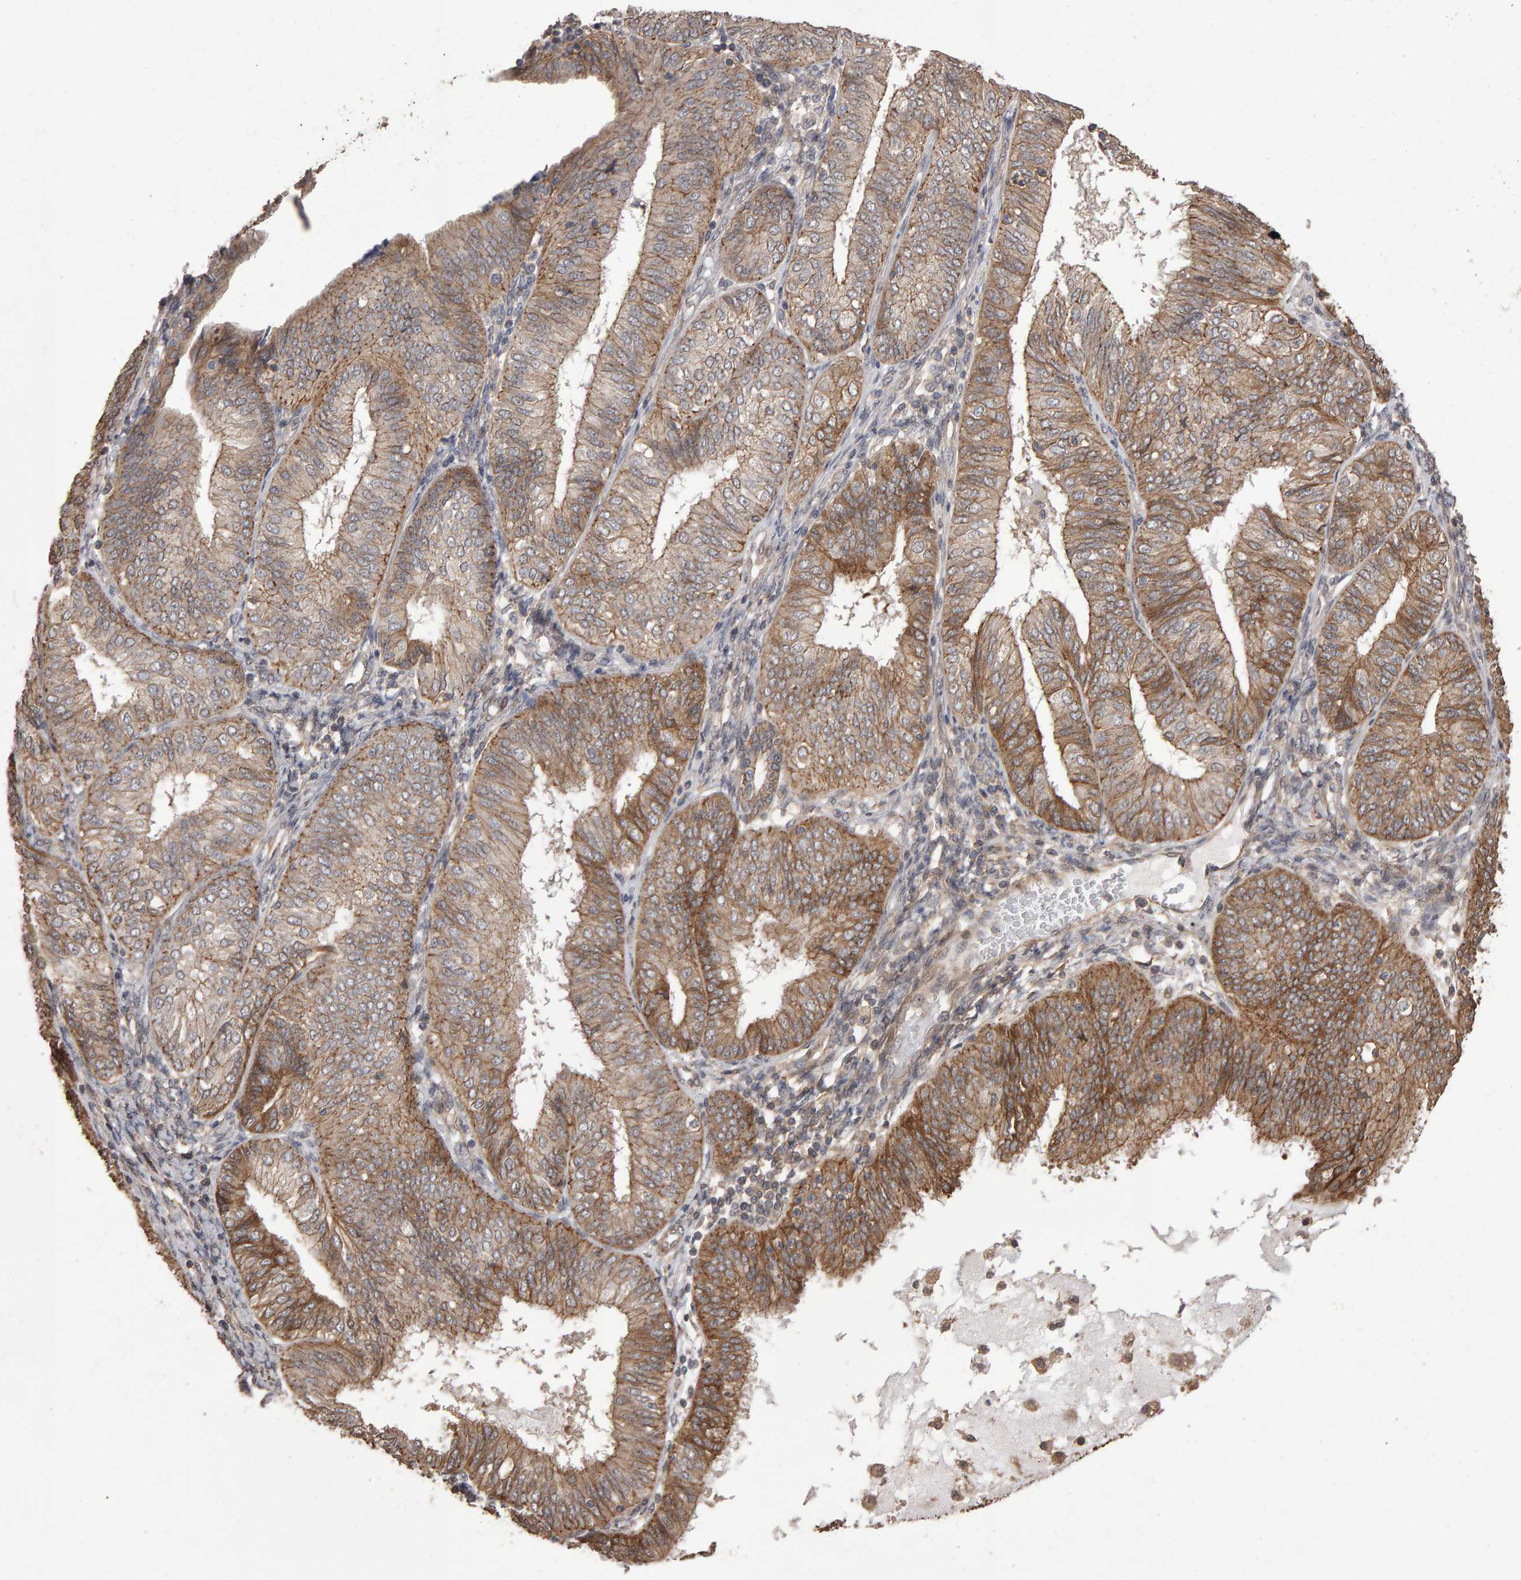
{"staining": {"intensity": "moderate", "quantity": ">75%", "location": "cytoplasmic/membranous"}, "tissue": "endometrial cancer", "cell_type": "Tumor cells", "image_type": "cancer", "snomed": [{"axis": "morphology", "description": "Adenocarcinoma, NOS"}, {"axis": "topography", "description": "Endometrium"}], "caption": "A histopathology image of adenocarcinoma (endometrial) stained for a protein demonstrates moderate cytoplasmic/membranous brown staining in tumor cells.", "gene": "SCRIB", "patient": {"sex": "female", "age": 58}}